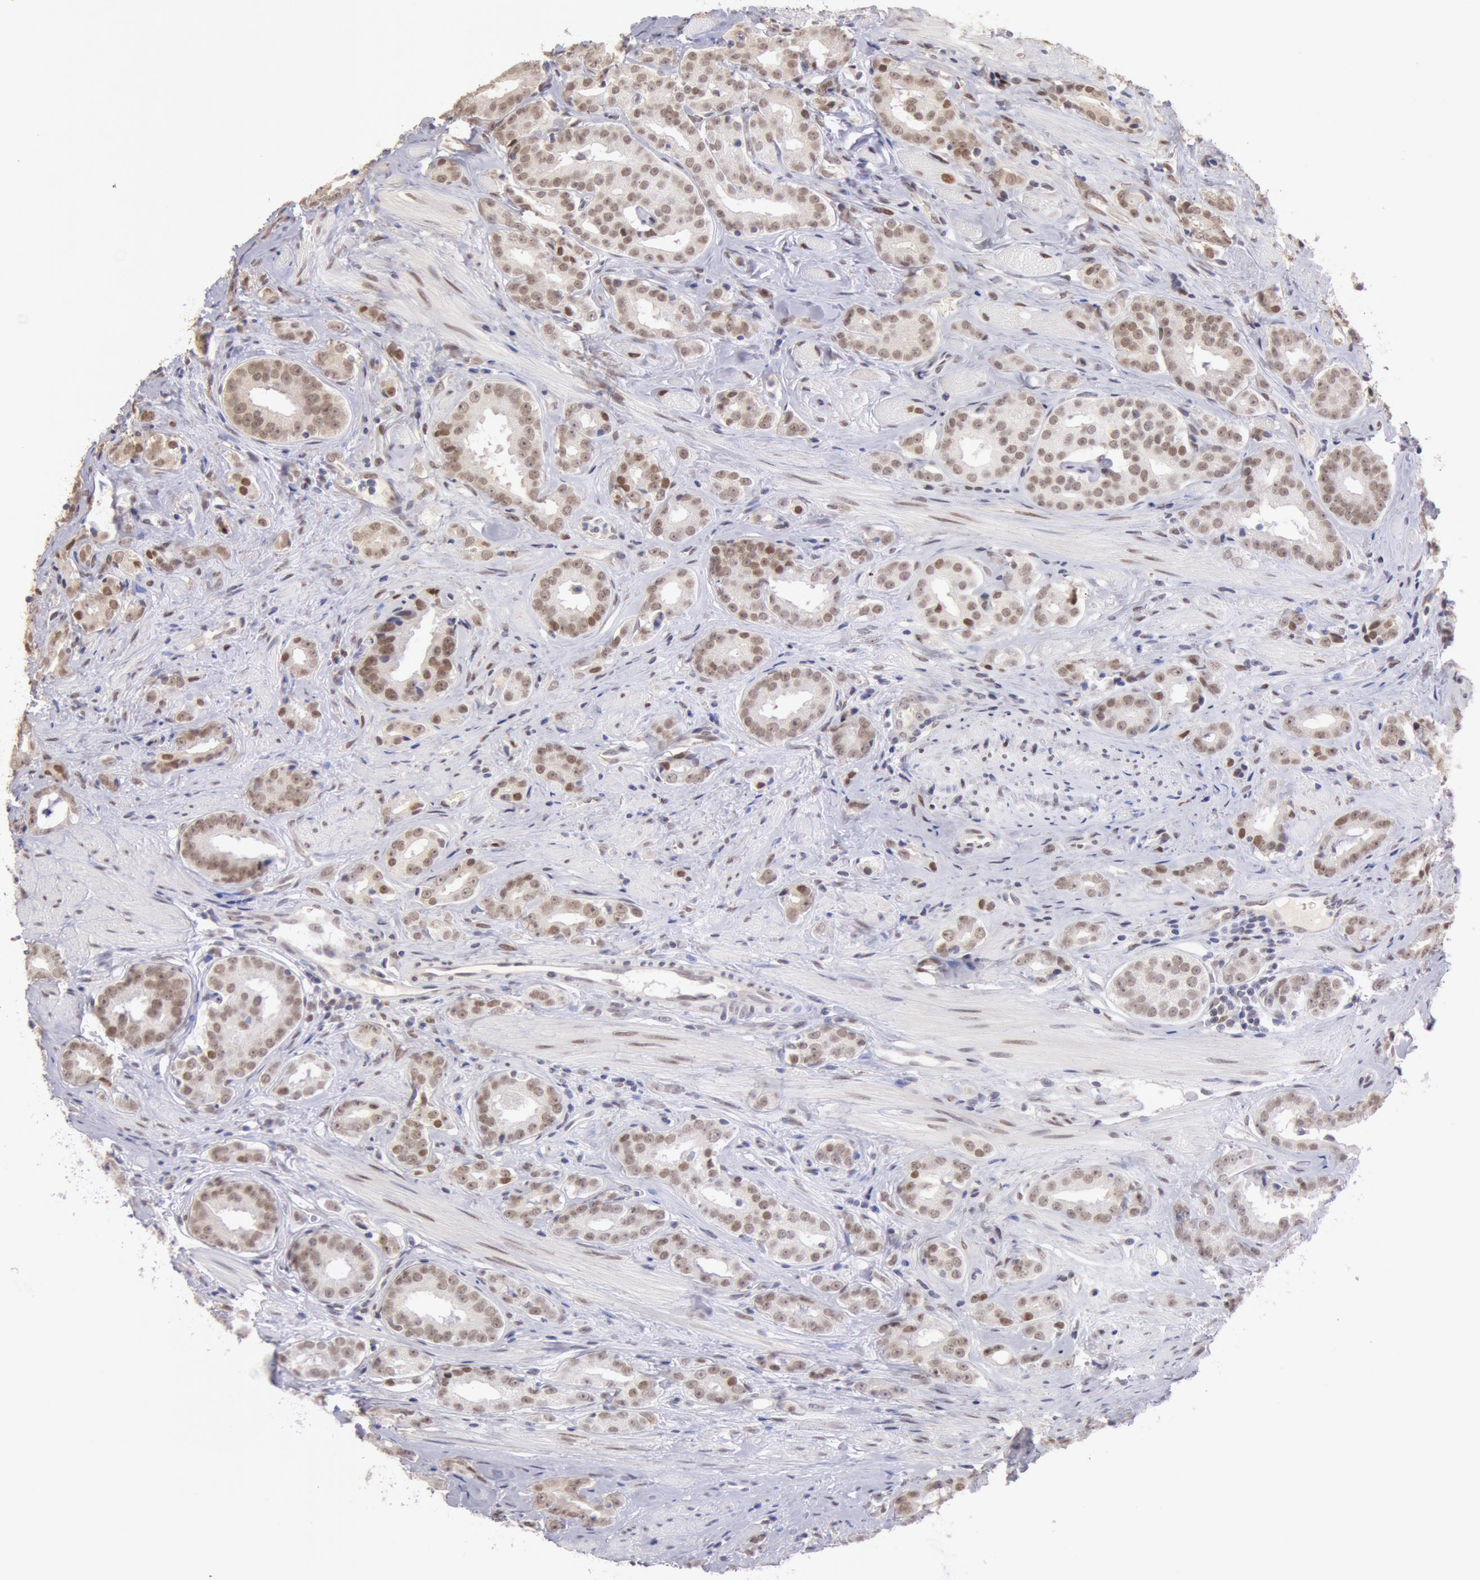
{"staining": {"intensity": "moderate", "quantity": ">75%", "location": "nuclear"}, "tissue": "prostate cancer", "cell_type": "Tumor cells", "image_type": "cancer", "snomed": [{"axis": "morphology", "description": "Adenocarcinoma, Medium grade"}, {"axis": "topography", "description": "Prostate"}], "caption": "Immunohistochemistry (IHC) image of neoplastic tissue: medium-grade adenocarcinoma (prostate) stained using immunohistochemistry reveals medium levels of moderate protein expression localized specifically in the nuclear of tumor cells, appearing as a nuclear brown color.", "gene": "CDKN2B", "patient": {"sex": "male", "age": 53}}